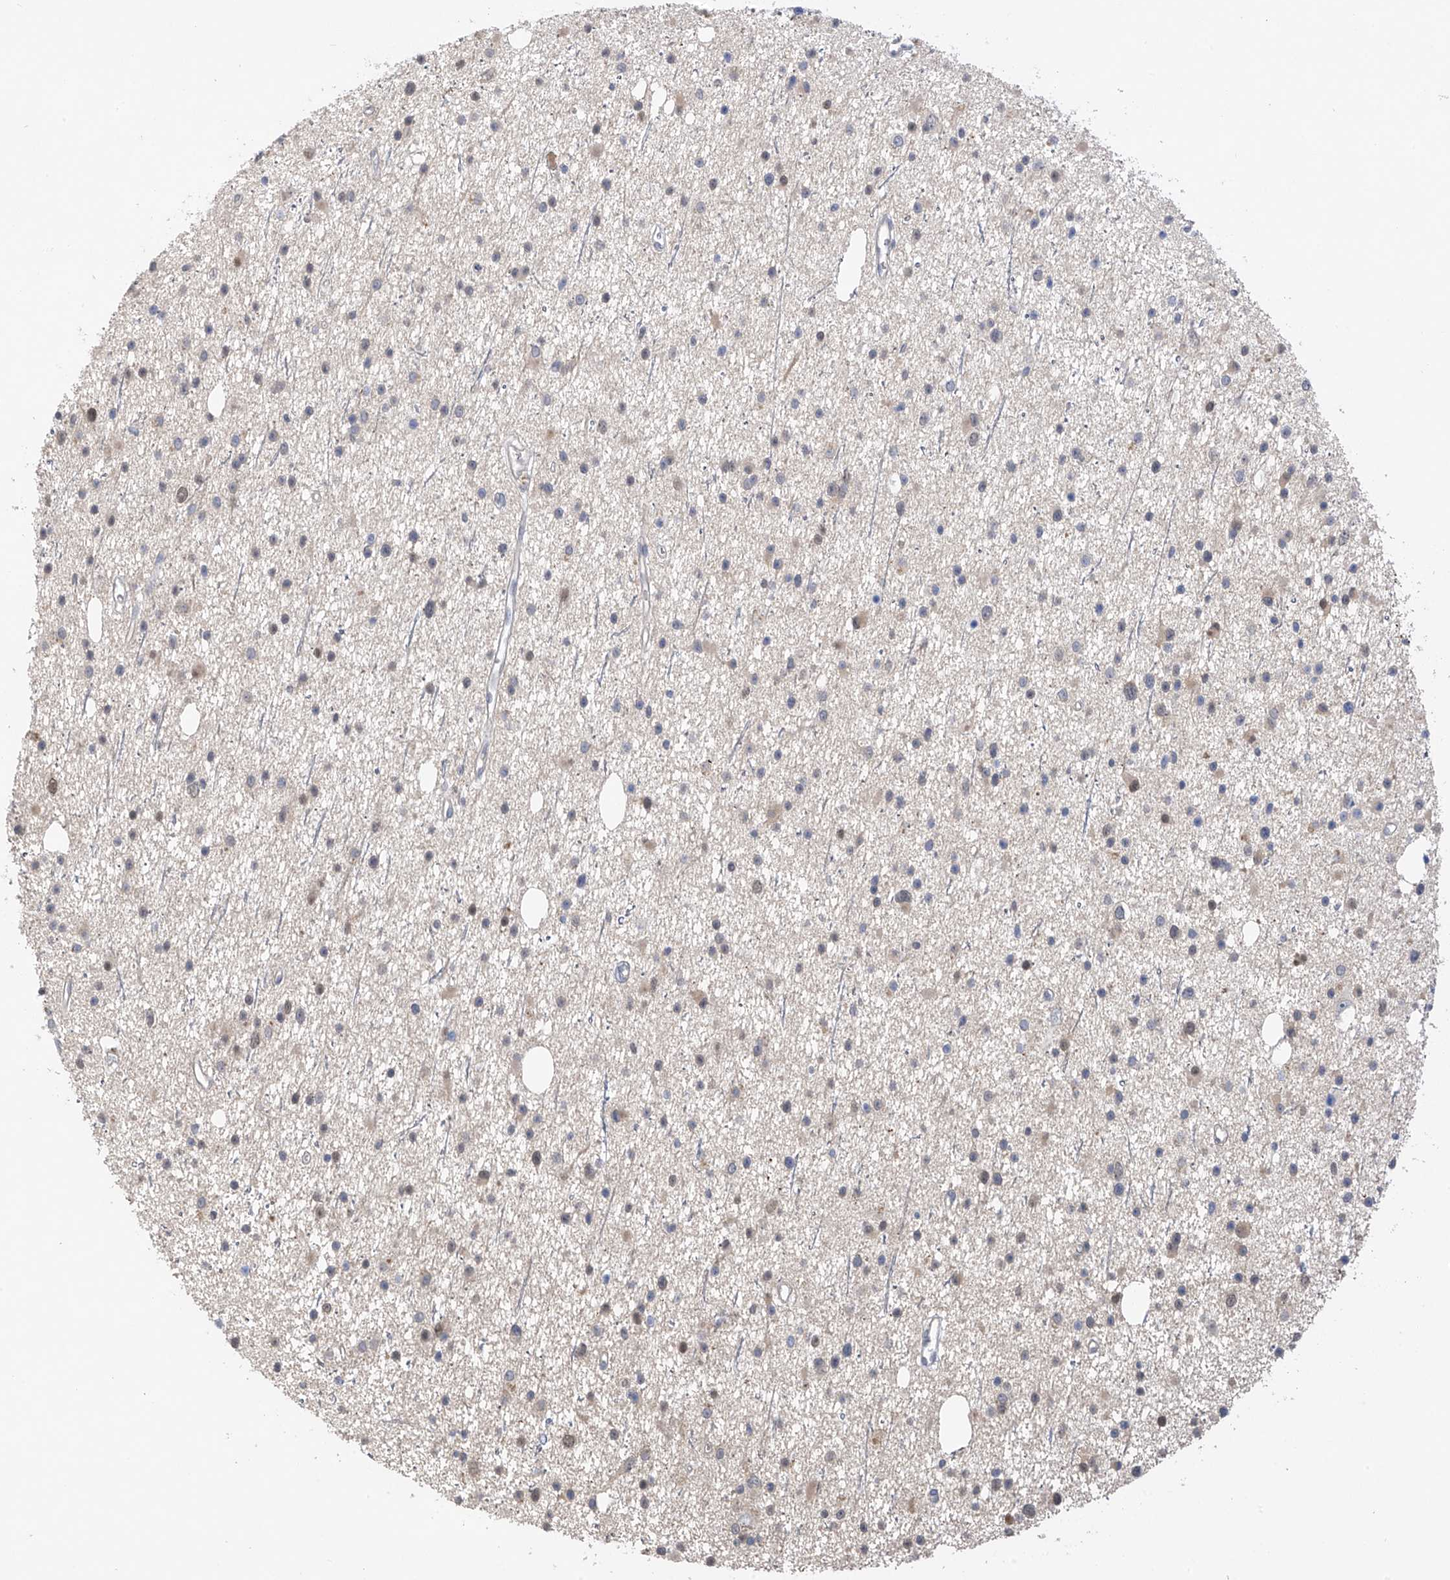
{"staining": {"intensity": "weak", "quantity": "<25%", "location": "nuclear"}, "tissue": "glioma", "cell_type": "Tumor cells", "image_type": "cancer", "snomed": [{"axis": "morphology", "description": "Glioma, malignant, Low grade"}, {"axis": "topography", "description": "Cerebral cortex"}], "caption": "IHC image of glioma stained for a protein (brown), which demonstrates no staining in tumor cells.", "gene": "PMM1", "patient": {"sex": "female", "age": 39}}